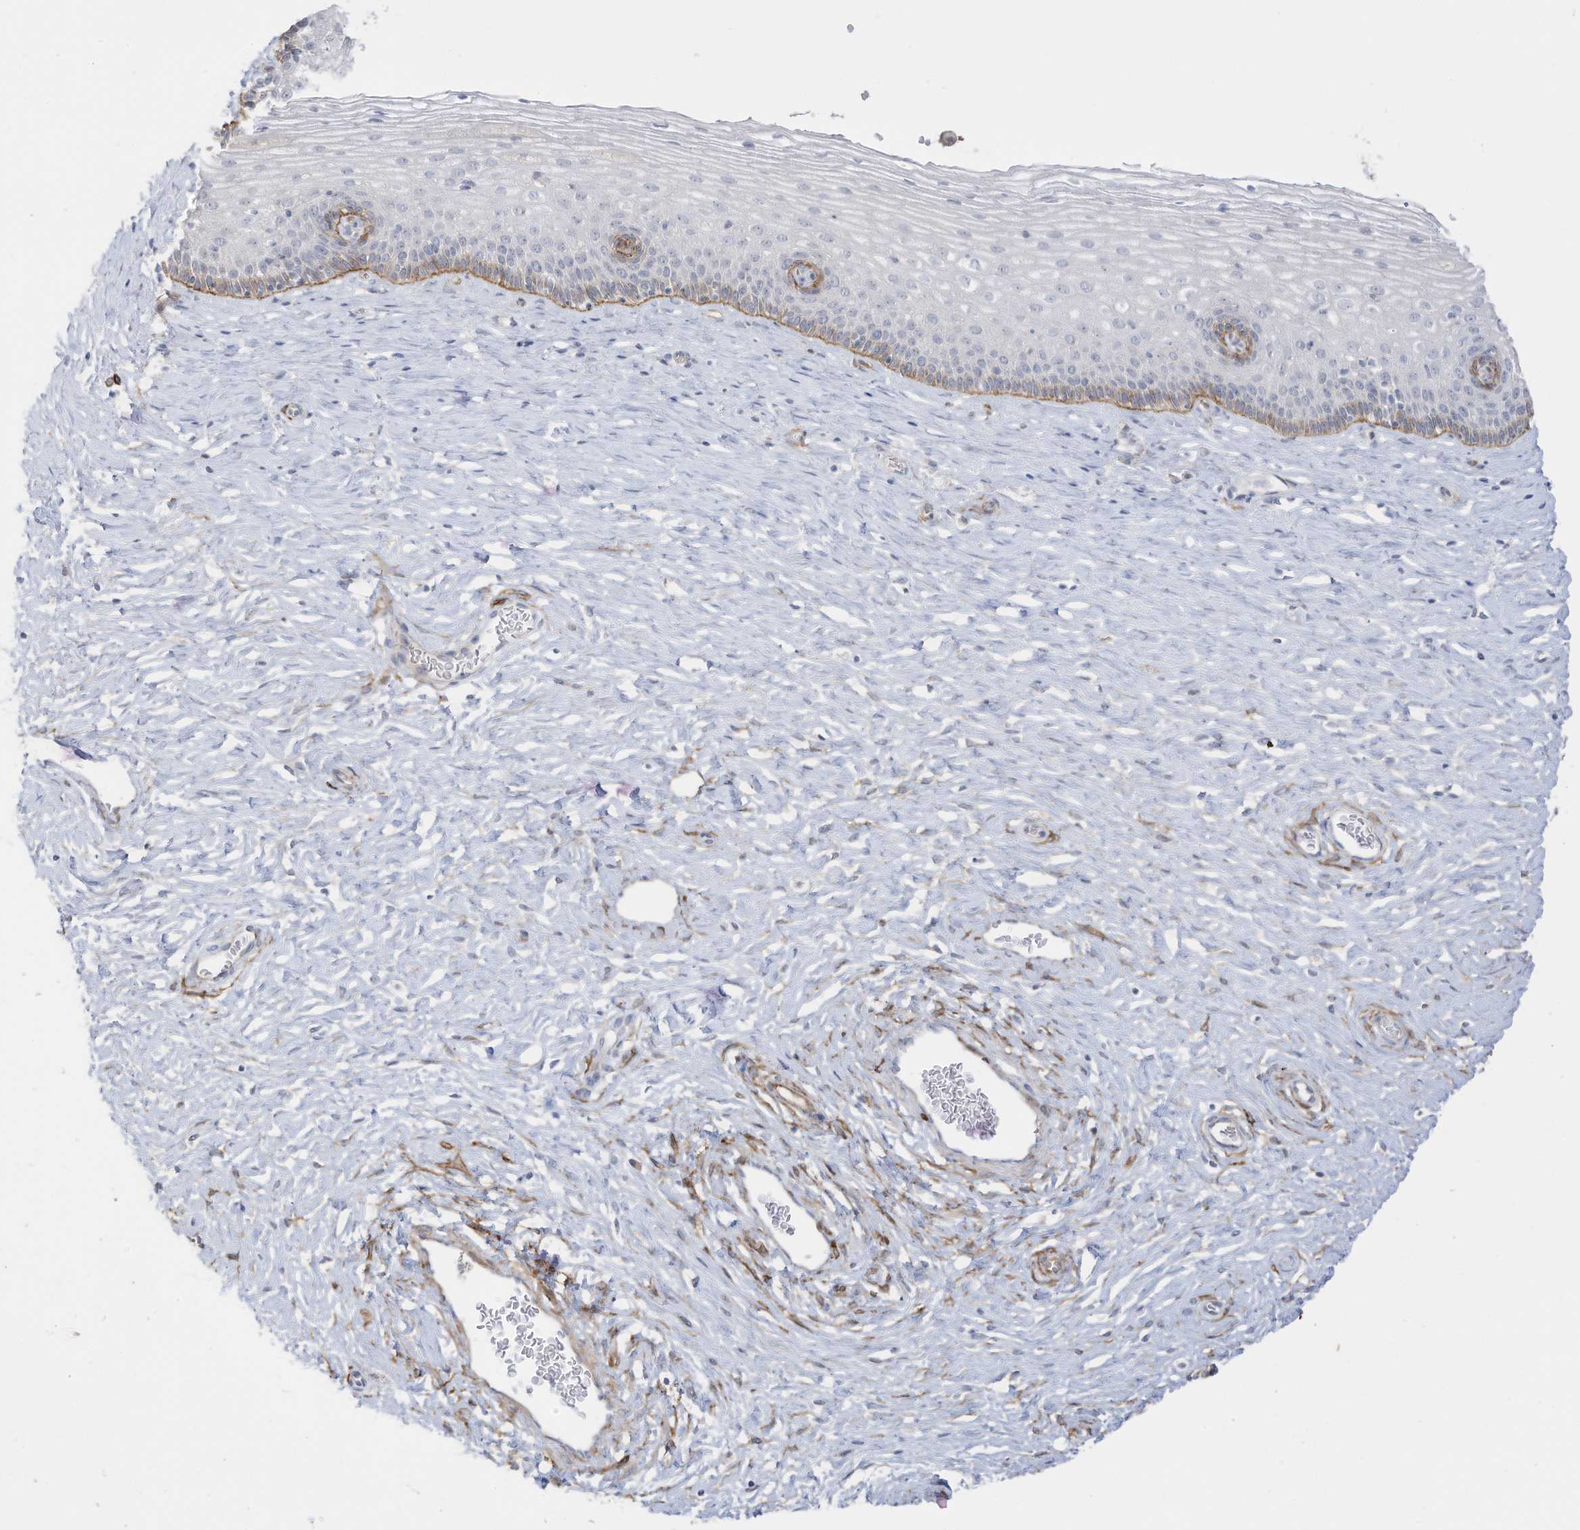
{"staining": {"intensity": "negative", "quantity": "none", "location": "none"}, "tissue": "cervix", "cell_type": "Glandular cells", "image_type": "normal", "snomed": [{"axis": "morphology", "description": "Normal tissue, NOS"}, {"axis": "topography", "description": "Cervix"}], "caption": "The immunohistochemistry (IHC) histopathology image has no significant expression in glandular cells of cervix. (Immunohistochemistry, brightfield microscopy, high magnification).", "gene": "C11orf87", "patient": {"sex": "female", "age": 33}}